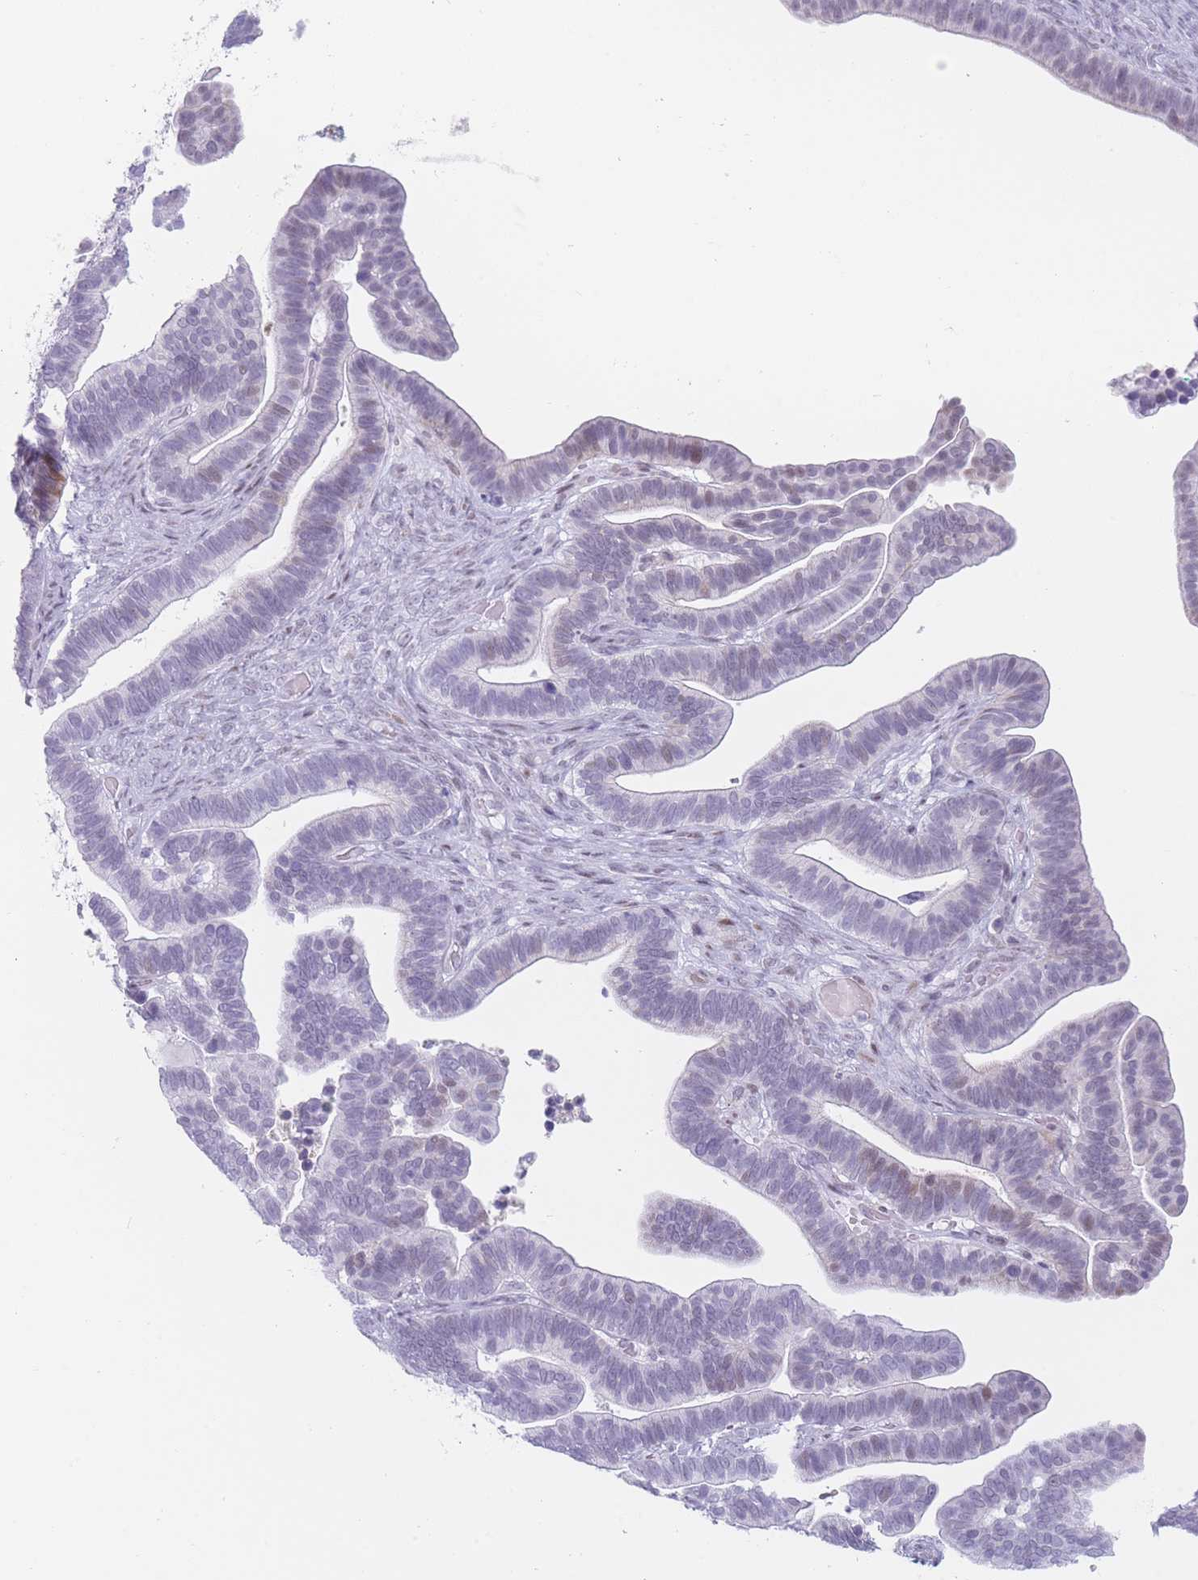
{"staining": {"intensity": "moderate", "quantity": "<25%", "location": "cytoplasmic/membranous,nuclear"}, "tissue": "ovarian cancer", "cell_type": "Tumor cells", "image_type": "cancer", "snomed": [{"axis": "morphology", "description": "Cystadenocarcinoma, serous, NOS"}, {"axis": "topography", "description": "Ovary"}], "caption": "Protein staining of serous cystadenocarcinoma (ovarian) tissue shows moderate cytoplasmic/membranous and nuclear expression in about <25% of tumor cells.", "gene": "IFNA6", "patient": {"sex": "female", "age": 56}}